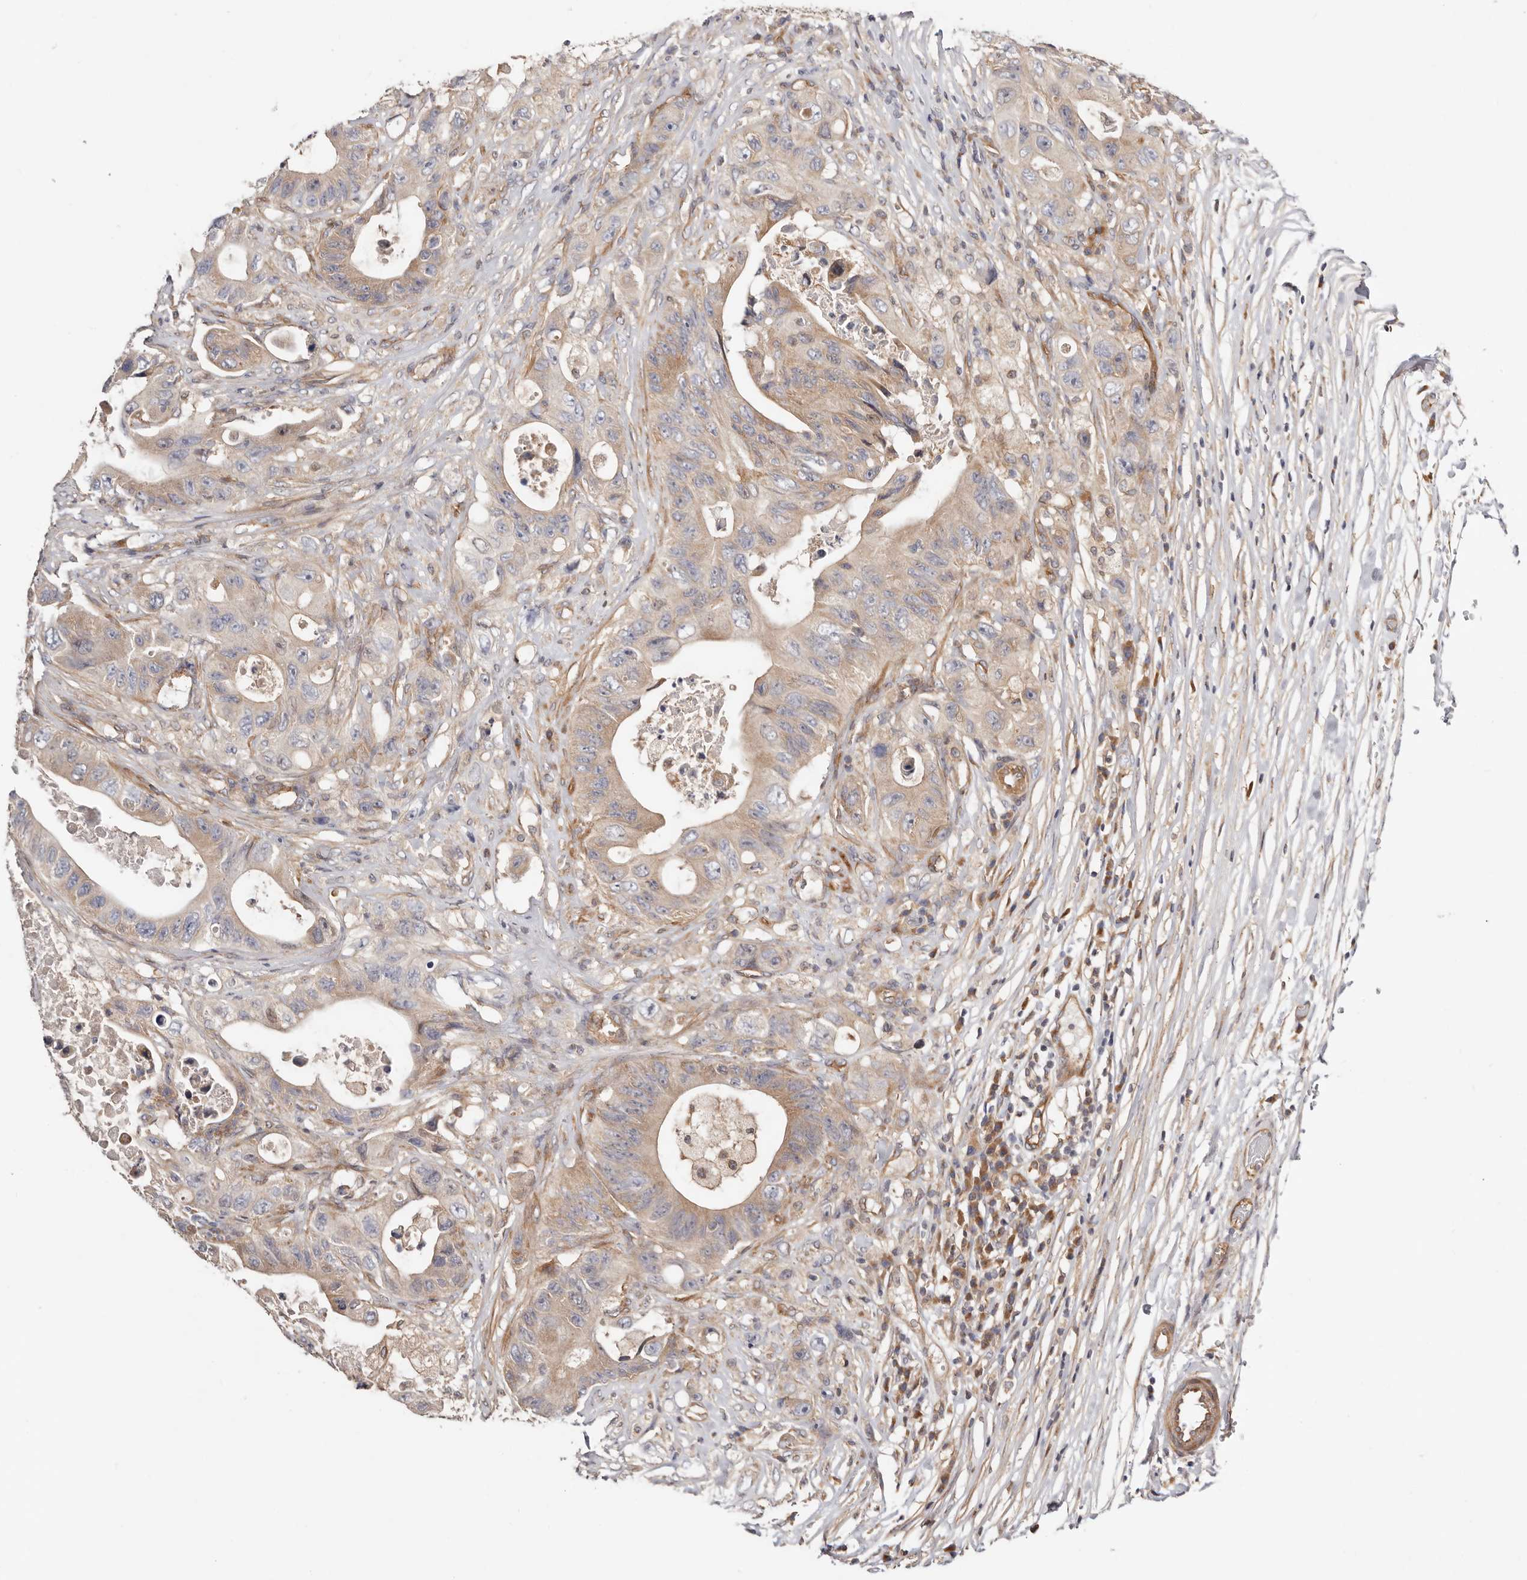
{"staining": {"intensity": "weak", "quantity": ">75%", "location": "cytoplasmic/membranous"}, "tissue": "colorectal cancer", "cell_type": "Tumor cells", "image_type": "cancer", "snomed": [{"axis": "morphology", "description": "Adenocarcinoma, NOS"}, {"axis": "topography", "description": "Colon"}], "caption": "Immunohistochemical staining of colorectal cancer shows low levels of weak cytoplasmic/membranous protein positivity in about >75% of tumor cells.", "gene": "MACF1", "patient": {"sex": "female", "age": 46}}